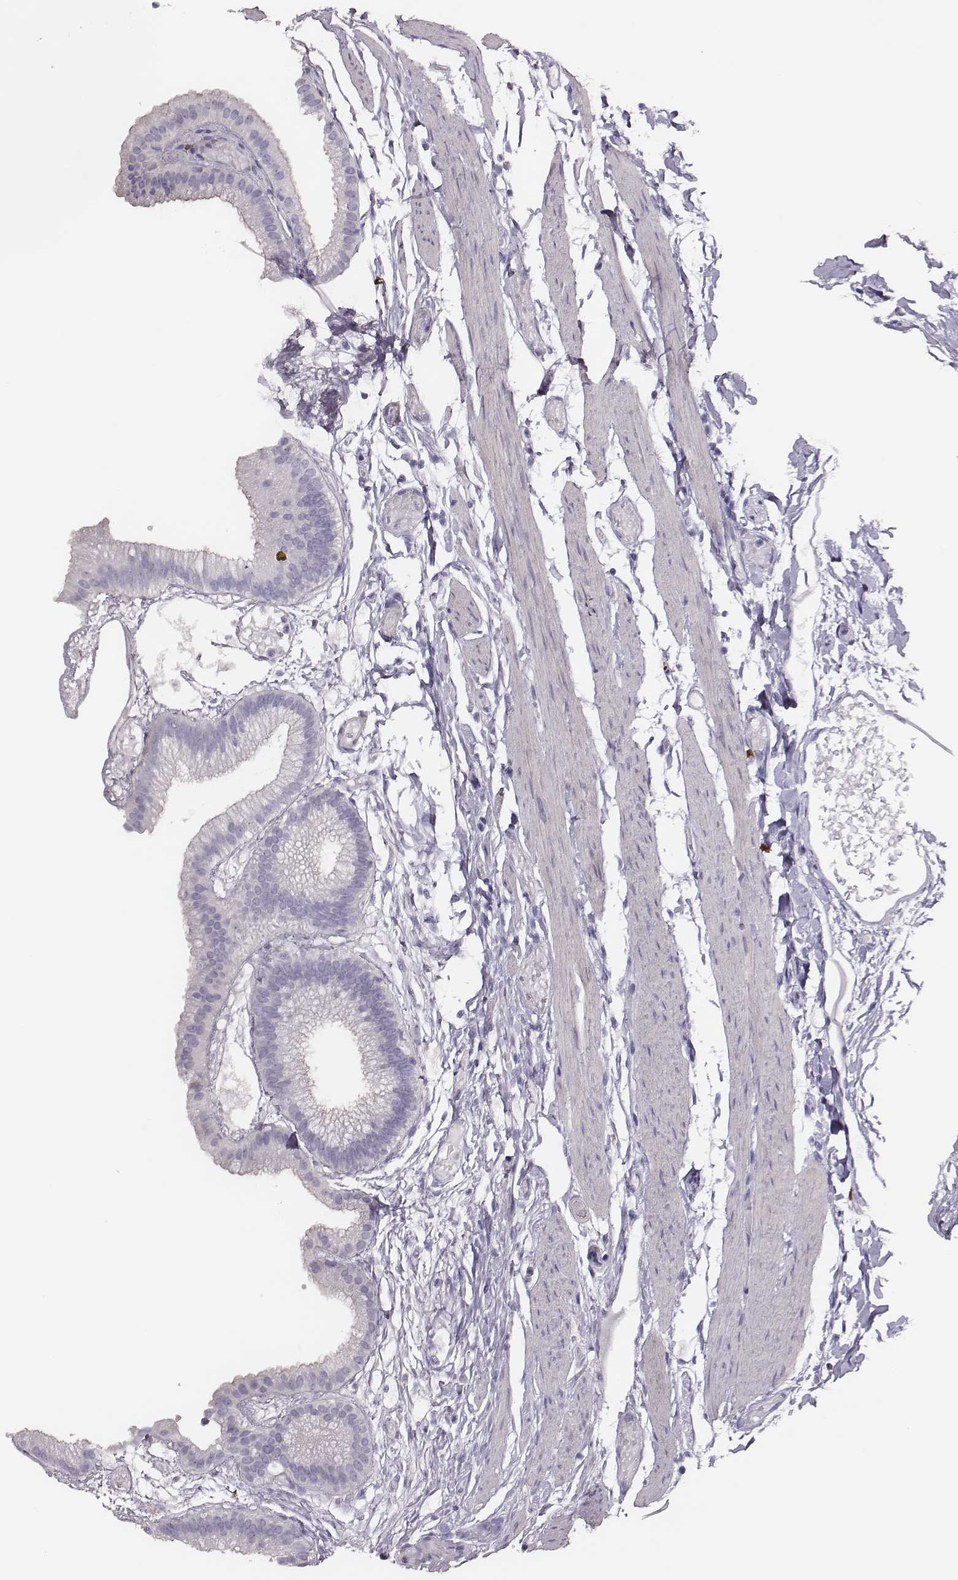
{"staining": {"intensity": "negative", "quantity": "none", "location": "none"}, "tissue": "gallbladder", "cell_type": "Glandular cells", "image_type": "normal", "snomed": [{"axis": "morphology", "description": "Normal tissue, NOS"}, {"axis": "topography", "description": "Gallbladder"}], "caption": "This is an immunohistochemistry (IHC) micrograph of benign gallbladder. There is no expression in glandular cells.", "gene": "P2RY10", "patient": {"sex": "female", "age": 45}}